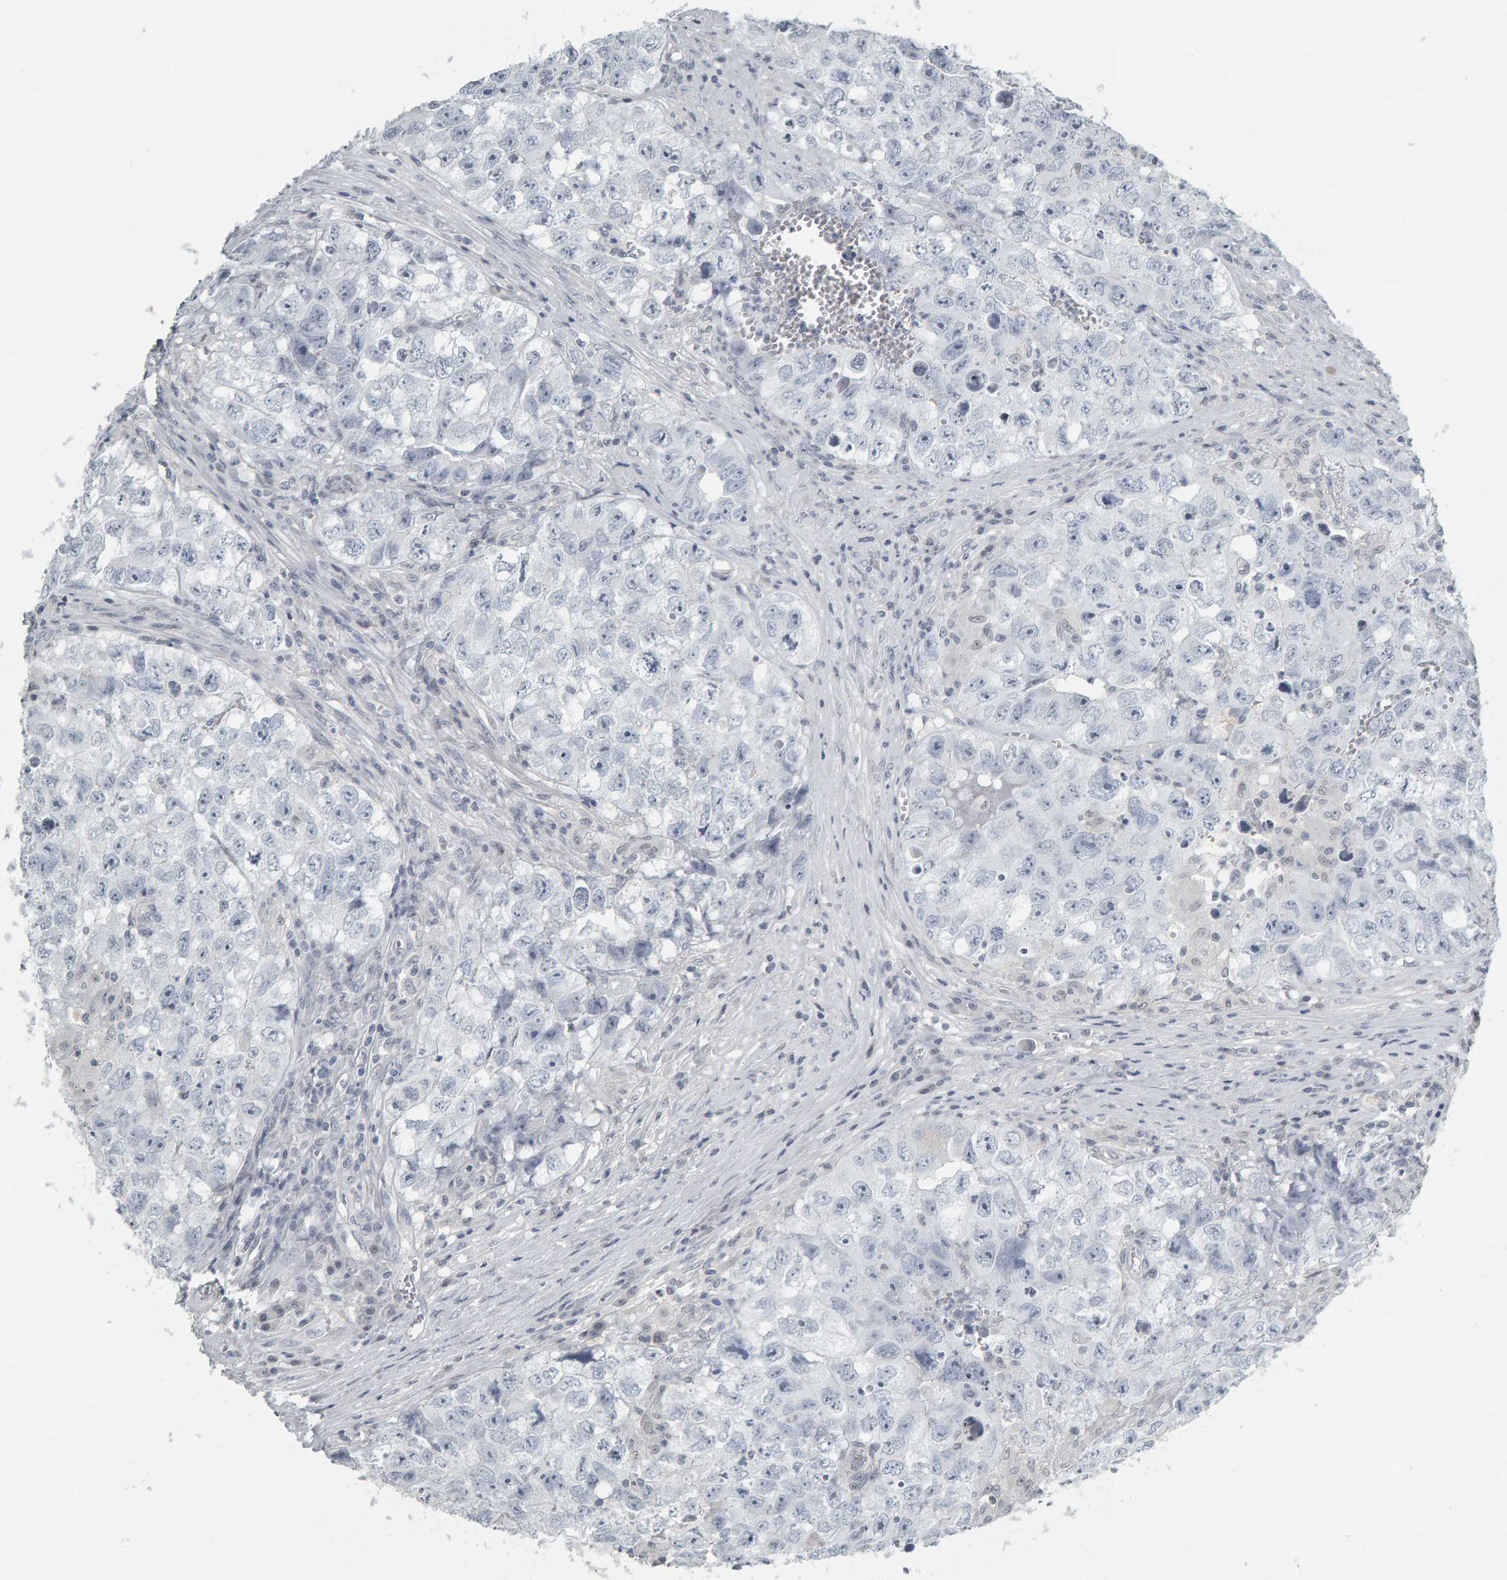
{"staining": {"intensity": "negative", "quantity": "none", "location": "none"}, "tissue": "testis cancer", "cell_type": "Tumor cells", "image_type": "cancer", "snomed": [{"axis": "morphology", "description": "Seminoma, NOS"}, {"axis": "morphology", "description": "Carcinoma, Embryonal, NOS"}, {"axis": "topography", "description": "Testis"}], "caption": "This is a histopathology image of immunohistochemistry (IHC) staining of testis cancer (embryonal carcinoma), which shows no expression in tumor cells.", "gene": "PYY", "patient": {"sex": "male", "age": 43}}